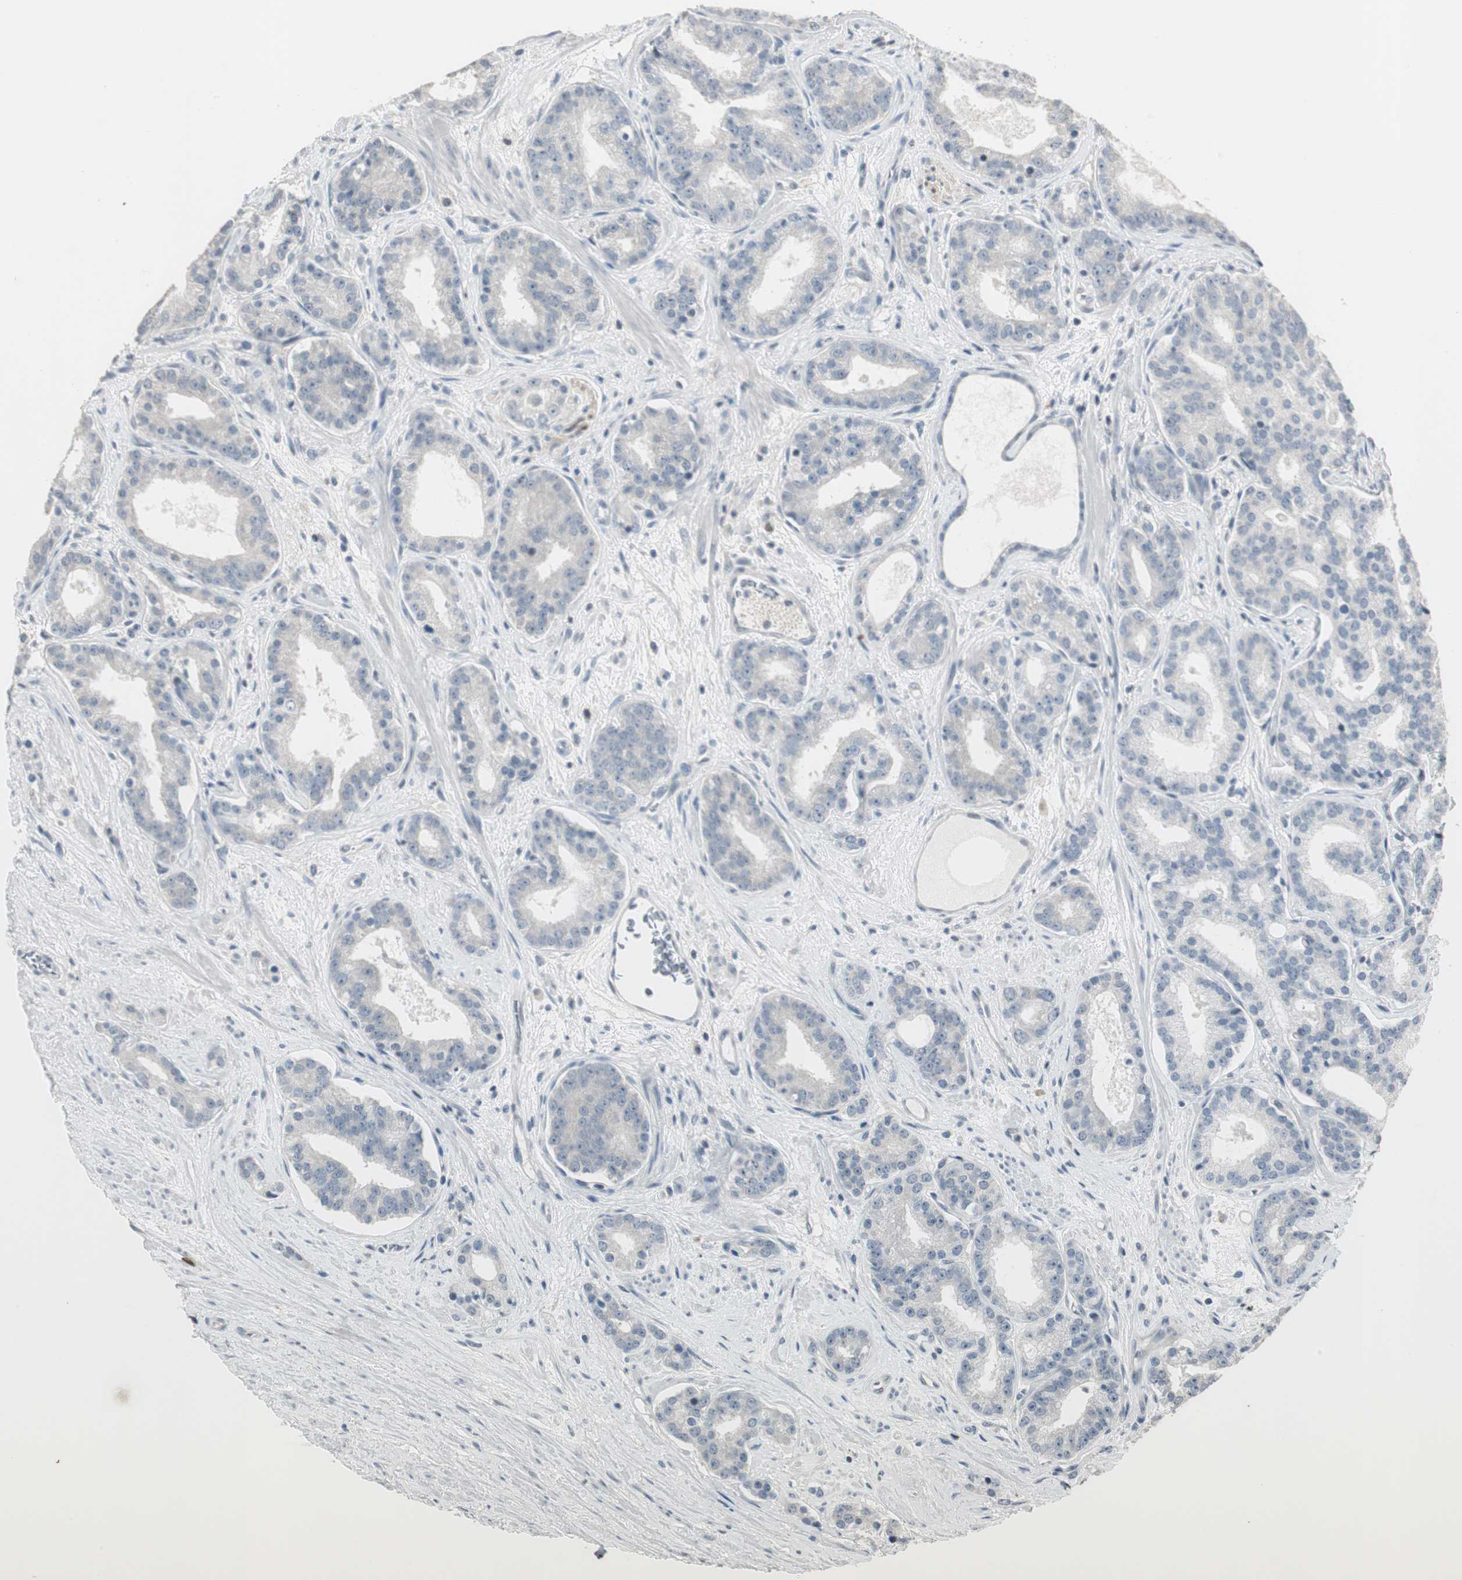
{"staining": {"intensity": "negative", "quantity": "none", "location": "none"}, "tissue": "prostate cancer", "cell_type": "Tumor cells", "image_type": "cancer", "snomed": [{"axis": "morphology", "description": "Adenocarcinoma, Low grade"}, {"axis": "topography", "description": "Prostate"}], "caption": "DAB (3,3'-diaminobenzidine) immunohistochemical staining of human adenocarcinoma (low-grade) (prostate) displays no significant positivity in tumor cells.", "gene": "PDZK1", "patient": {"sex": "male", "age": 63}}